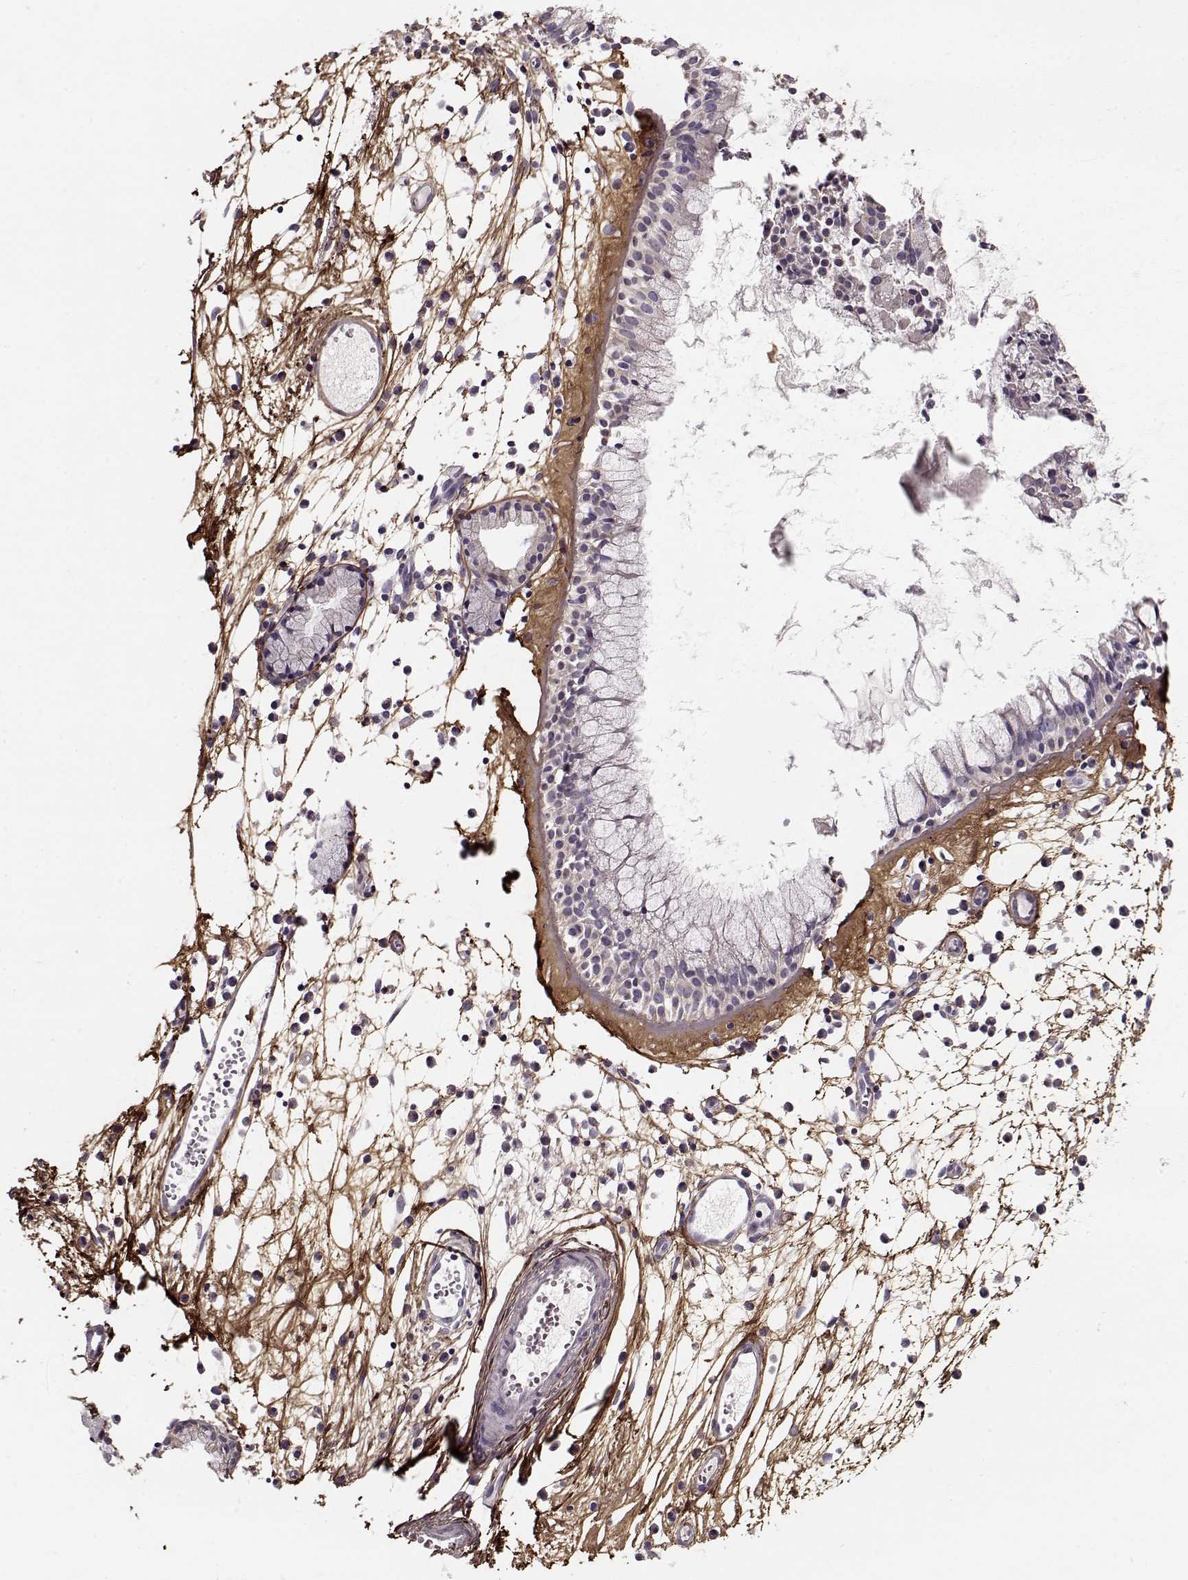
{"staining": {"intensity": "negative", "quantity": "none", "location": "none"}, "tissue": "nasopharynx", "cell_type": "Respiratory epithelial cells", "image_type": "normal", "snomed": [{"axis": "morphology", "description": "Normal tissue, NOS"}, {"axis": "topography", "description": "Nasopharynx"}], "caption": "Immunohistochemistry of normal nasopharynx demonstrates no staining in respiratory epithelial cells. (DAB IHC visualized using brightfield microscopy, high magnification).", "gene": "LUM", "patient": {"sex": "female", "age": 85}}